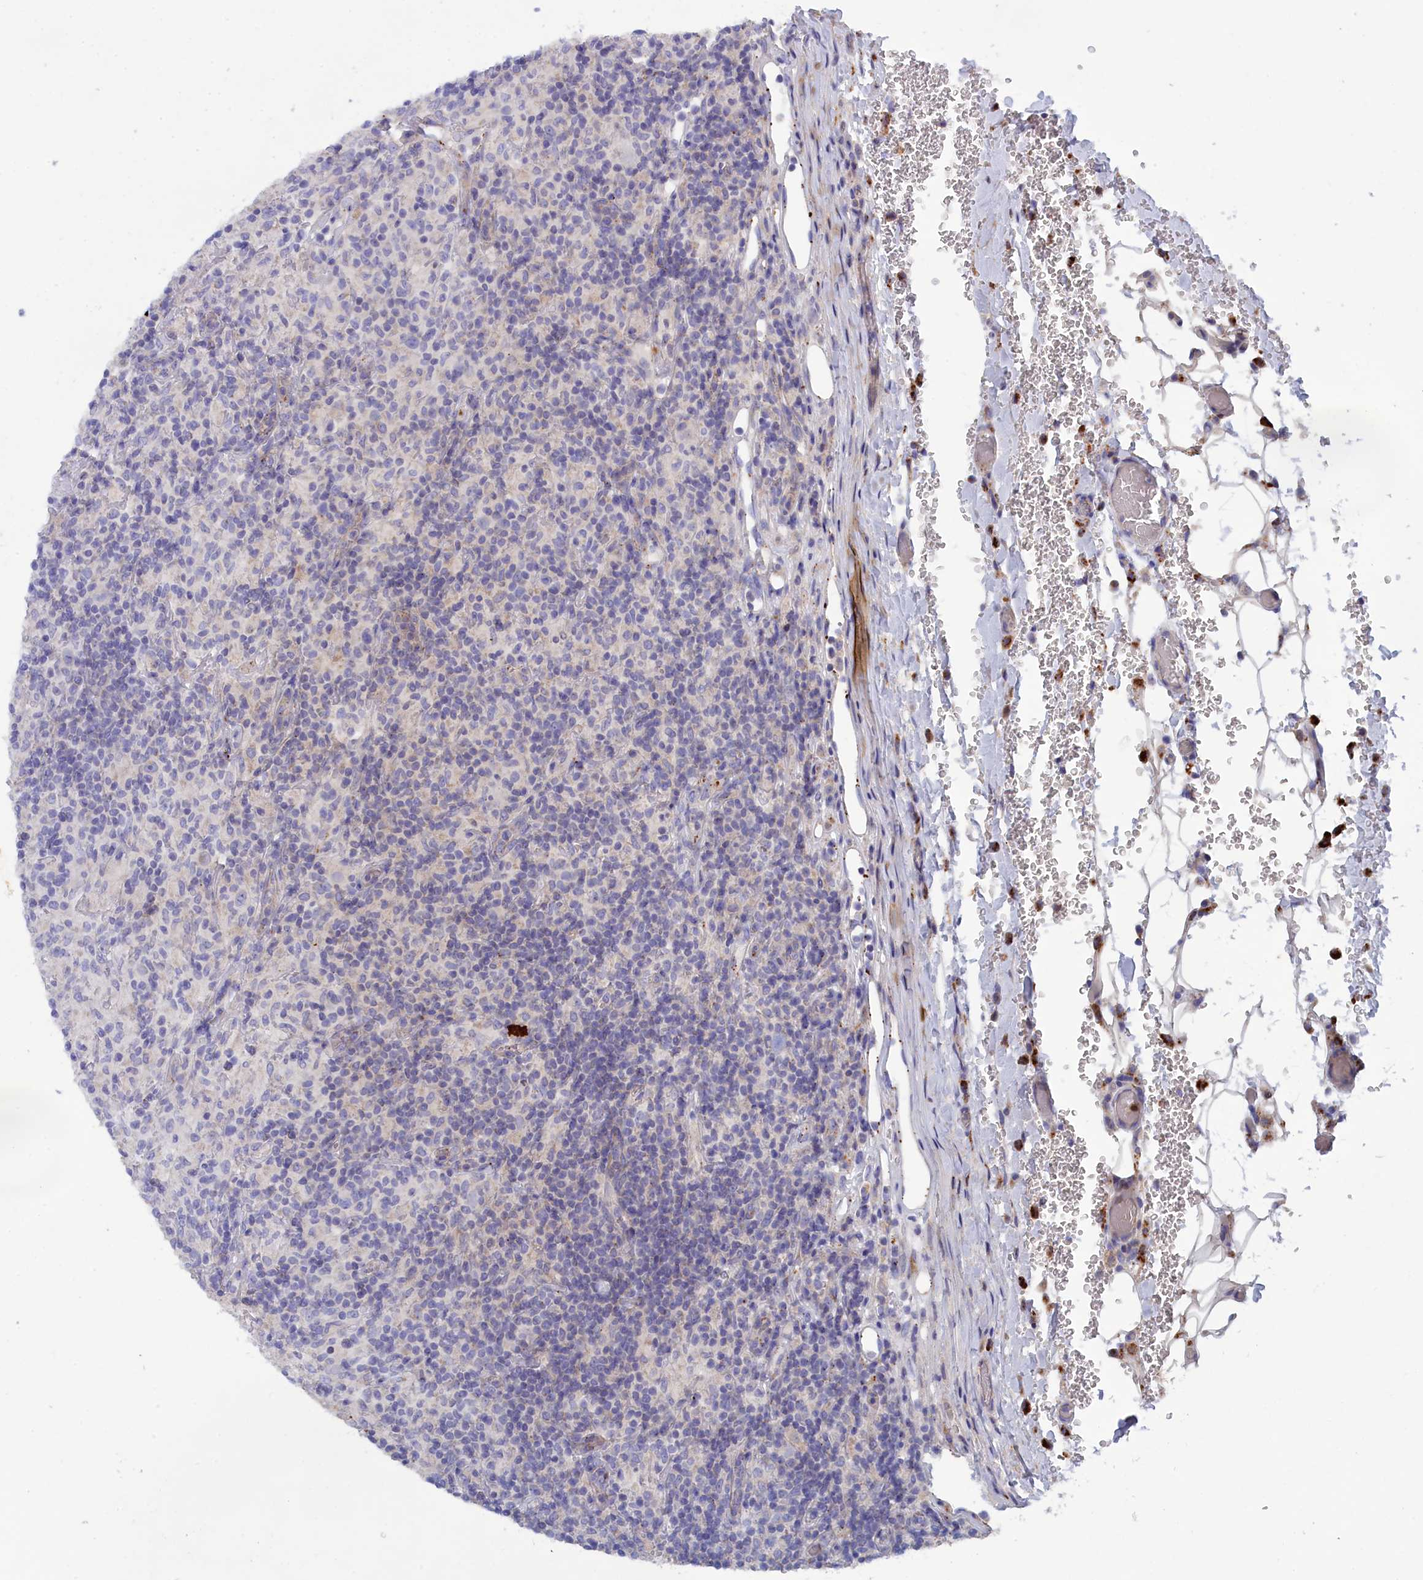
{"staining": {"intensity": "negative", "quantity": "none", "location": "none"}, "tissue": "lymphoma", "cell_type": "Tumor cells", "image_type": "cancer", "snomed": [{"axis": "morphology", "description": "Hodgkin's disease, NOS"}, {"axis": "topography", "description": "Lymph node"}], "caption": "IHC histopathology image of Hodgkin's disease stained for a protein (brown), which exhibits no positivity in tumor cells.", "gene": "WDR6", "patient": {"sex": "male", "age": 70}}